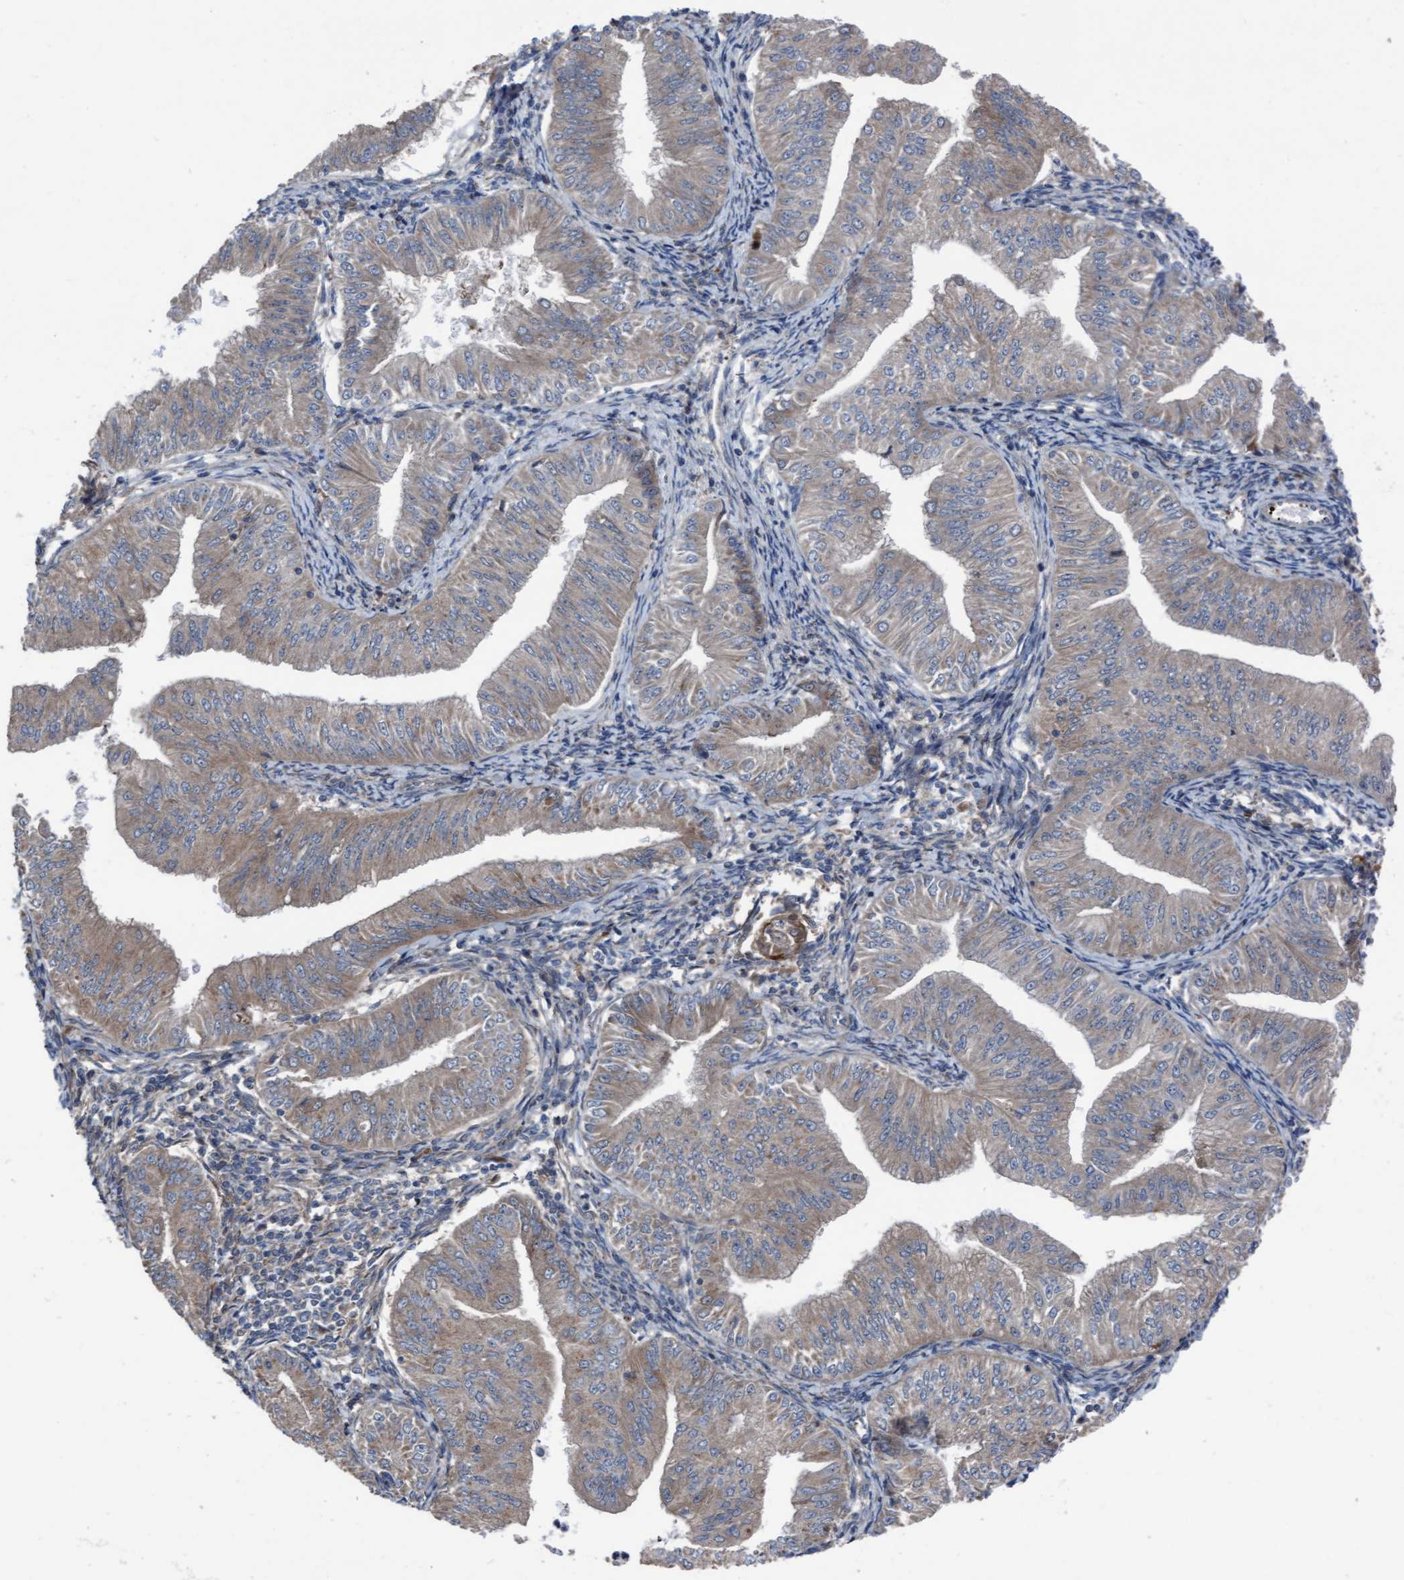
{"staining": {"intensity": "weak", "quantity": ">75%", "location": "cytoplasmic/membranous"}, "tissue": "endometrial cancer", "cell_type": "Tumor cells", "image_type": "cancer", "snomed": [{"axis": "morphology", "description": "Normal tissue, NOS"}, {"axis": "morphology", "description": "Adenocarcinoma, NOS"}, {"axis": "topography", "description": "Endometrium"}], "caption": "This is a photomicrograph of IHC staining of adenocarcinoma (endometrial), which shows weak expression in the cytoplasmic/membranous of tumor cells.", "gene": "KLHL26", "patient": {"sex": "female", "age": 53}}